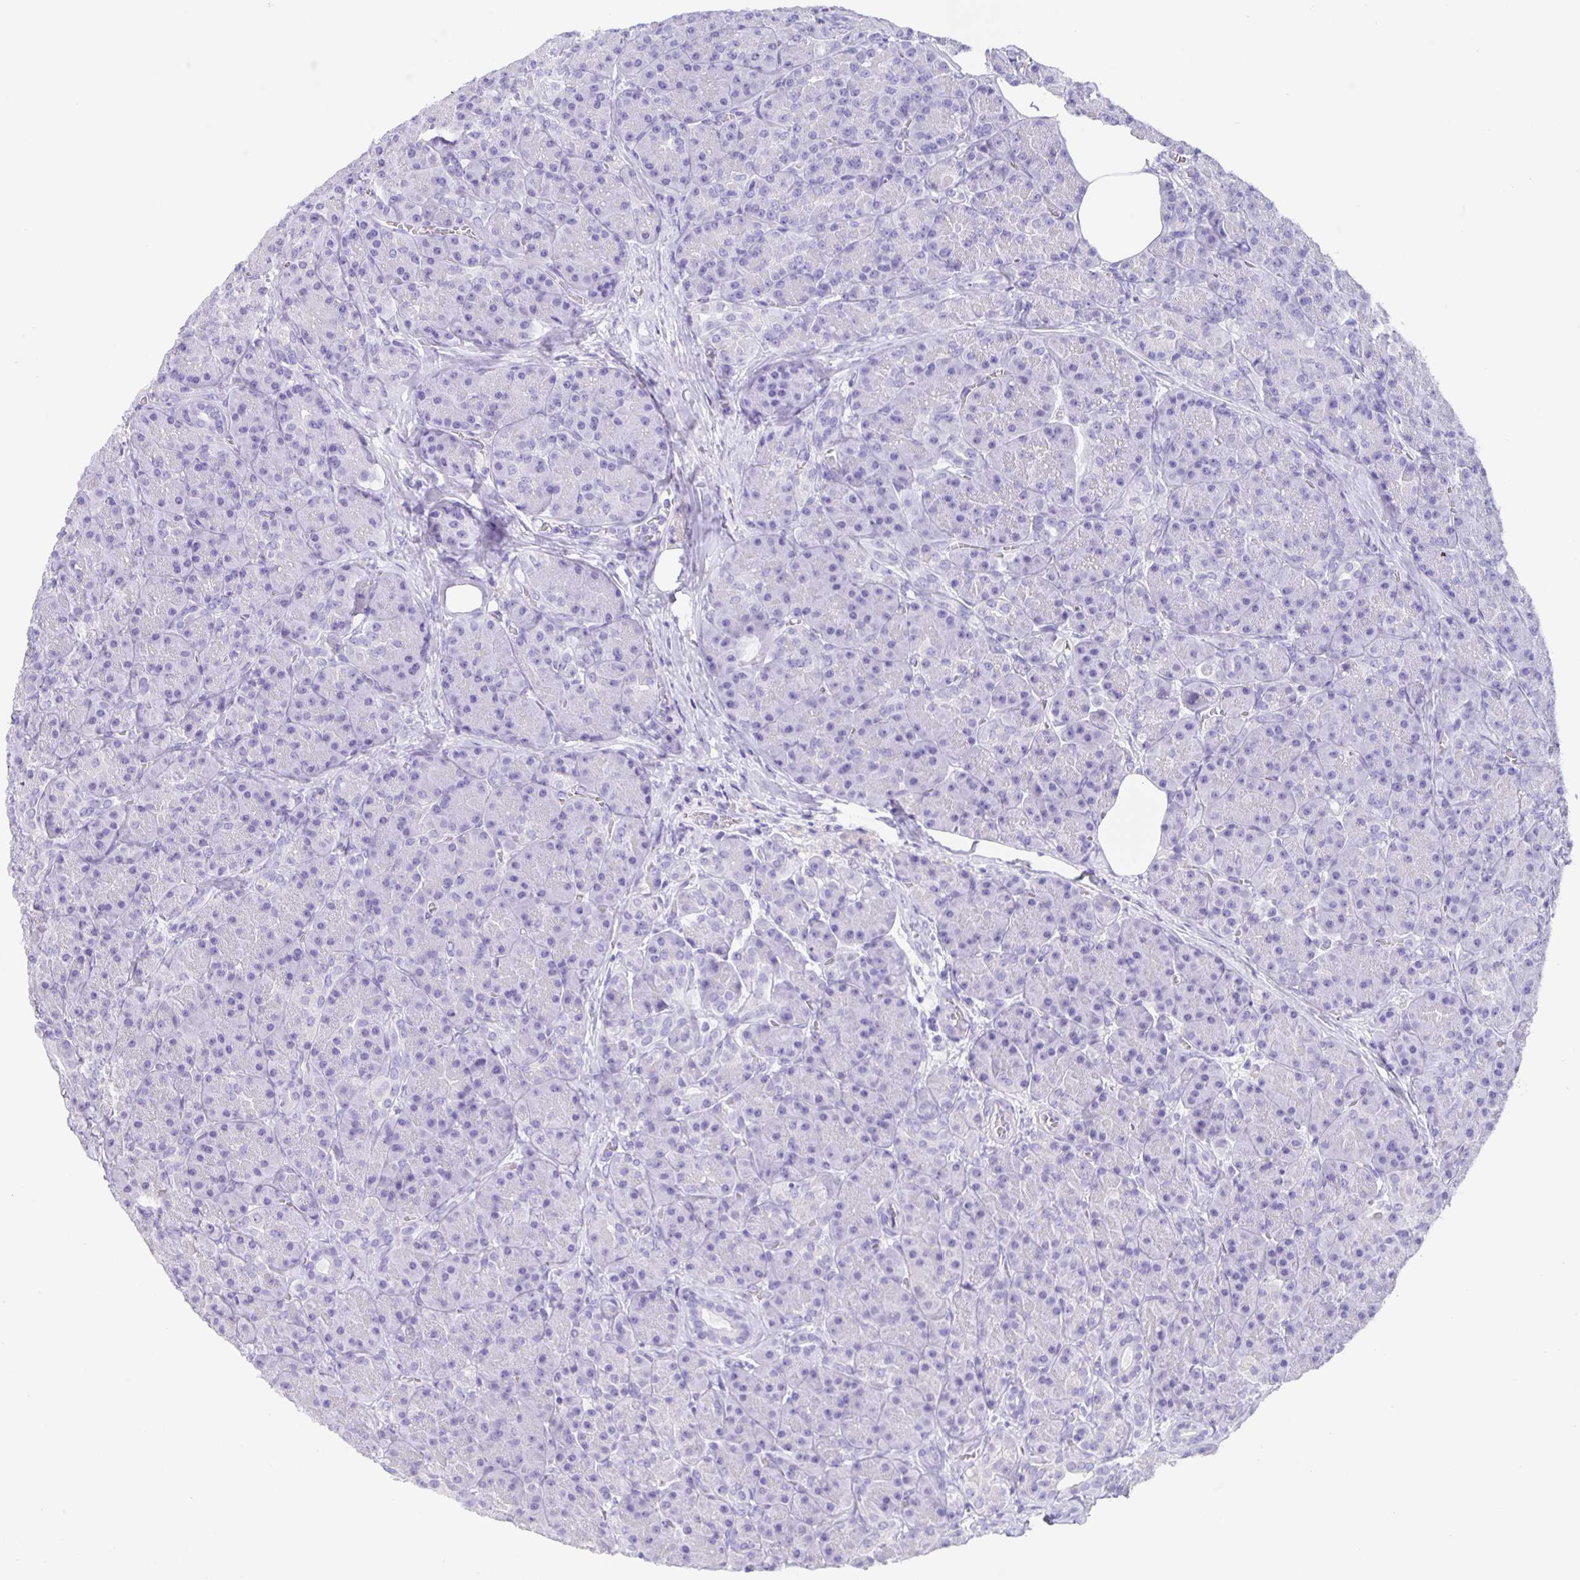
{"staining": {"intensity": "negative", "quantity": "none", "location": "none"}, "tissue": "pancreas", "cell_type": "Exocrine glandular cells", "image_type": "normal", "snomed": [{"axis": "morphology", "description": "Normal tissue, NOS"}, {"axis": "topography", "description": "Pancreas"}], "caption": "DAB (3,3'-diaminobenzidine) immunohistochemical staining of normal human pancreas exhibits no significant staining in exocrine glandular cells.", "gene": "GUCA2A", "patient": {"sex": "male", "age": 57}}